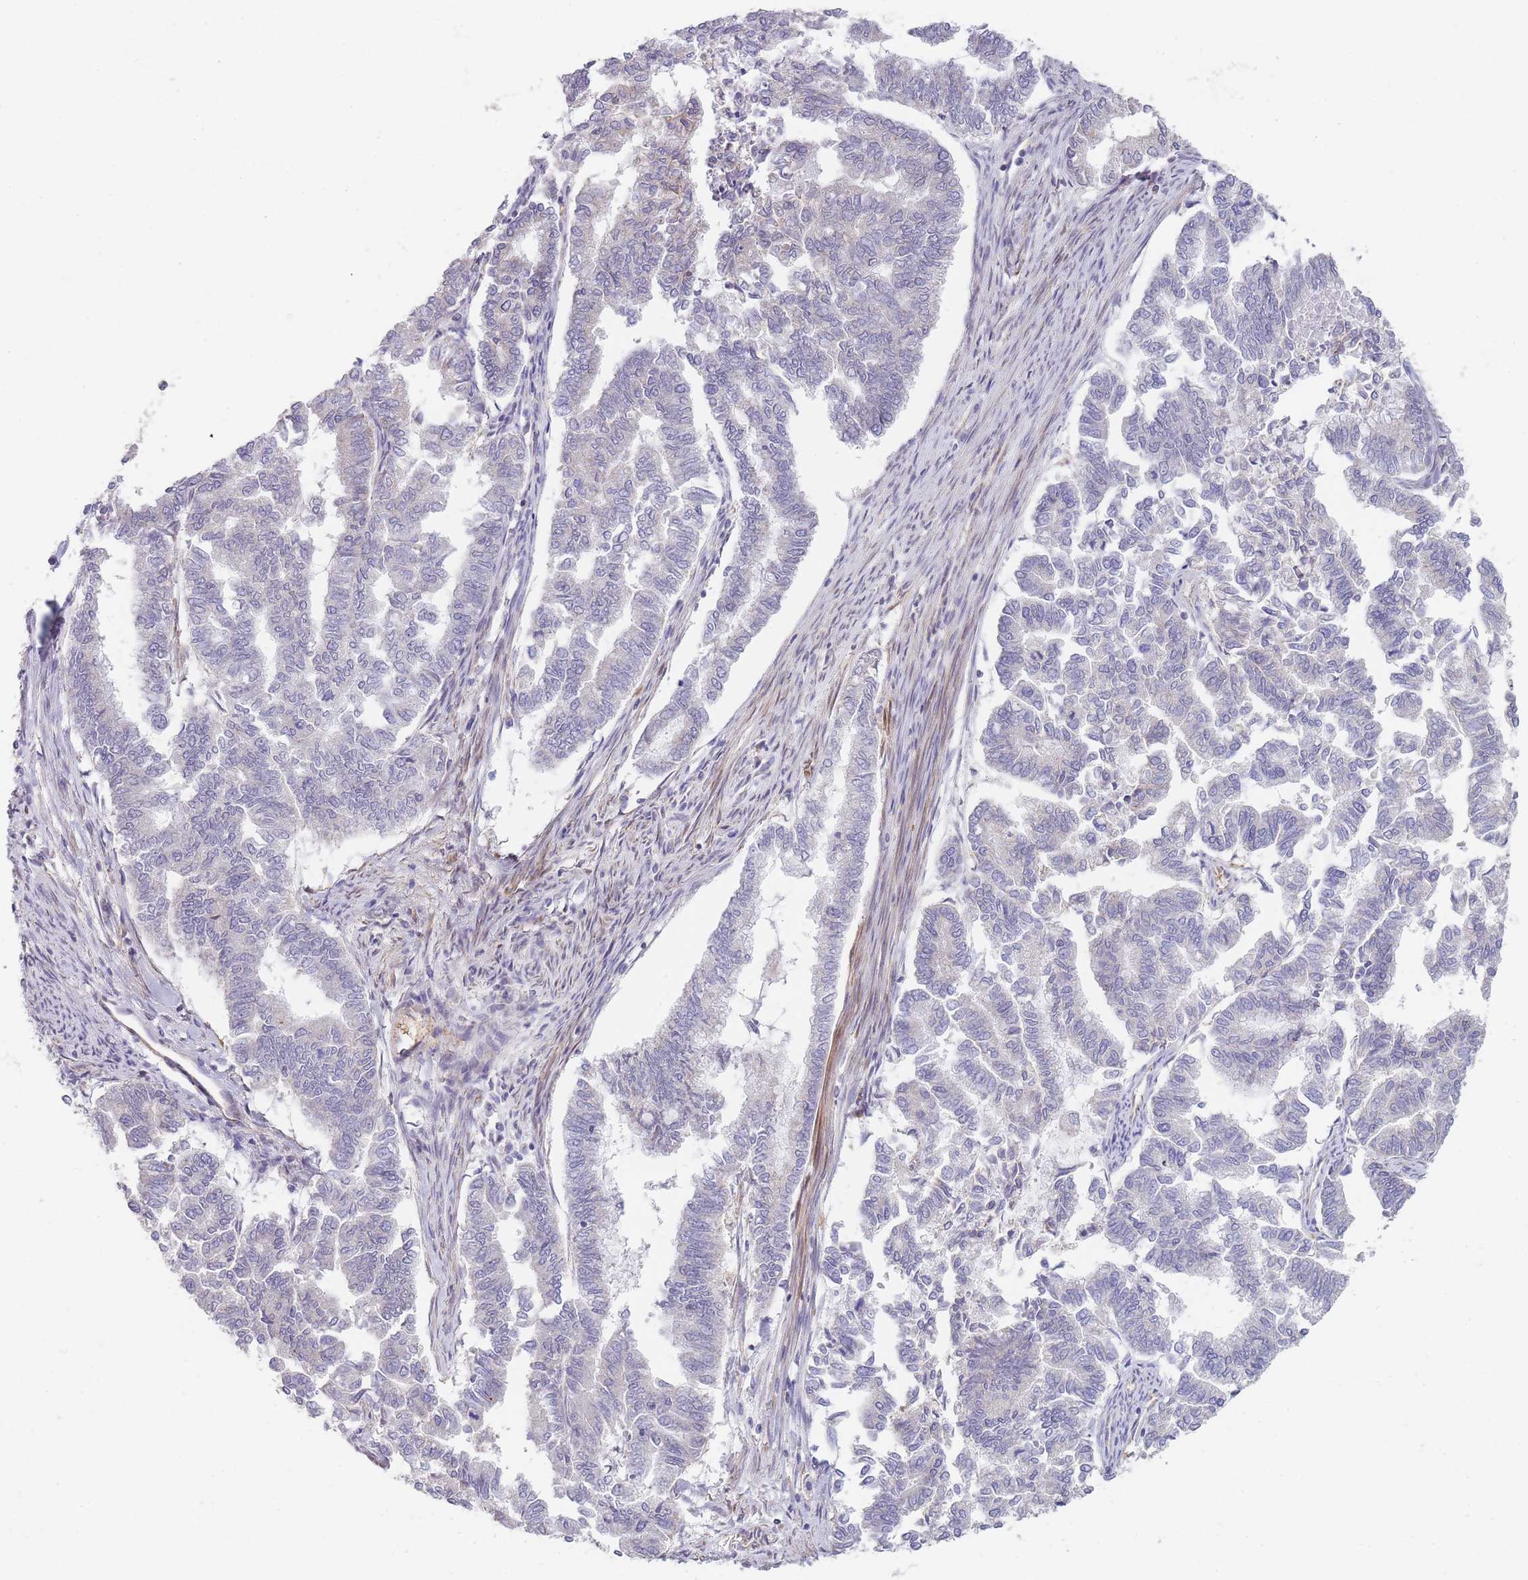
{"staining": {"intensity": "negative", "quantity": "none", "location": "none"}, "tissue": "endometrial cancer", "cell_type": "Tumor cells", "image_type": "cancer", "snomed": [{"axis": "morphology", "description": "Adenocarcinoma, NOS"}, {"axis": "topography", "description": "Endometrium"}], "caption": "DAB immunohistochemical staining of human endometrial cancer (adenocarcinoma) exhibits no significant positivity in tumor cells. Brightfield microscopy of immunohistochemistry stained with DAB (brown) and hematoxylin (blue), captured at high magnification.", "gene": "SMPD4", "patient": {"sex": "female", "age": 79}}